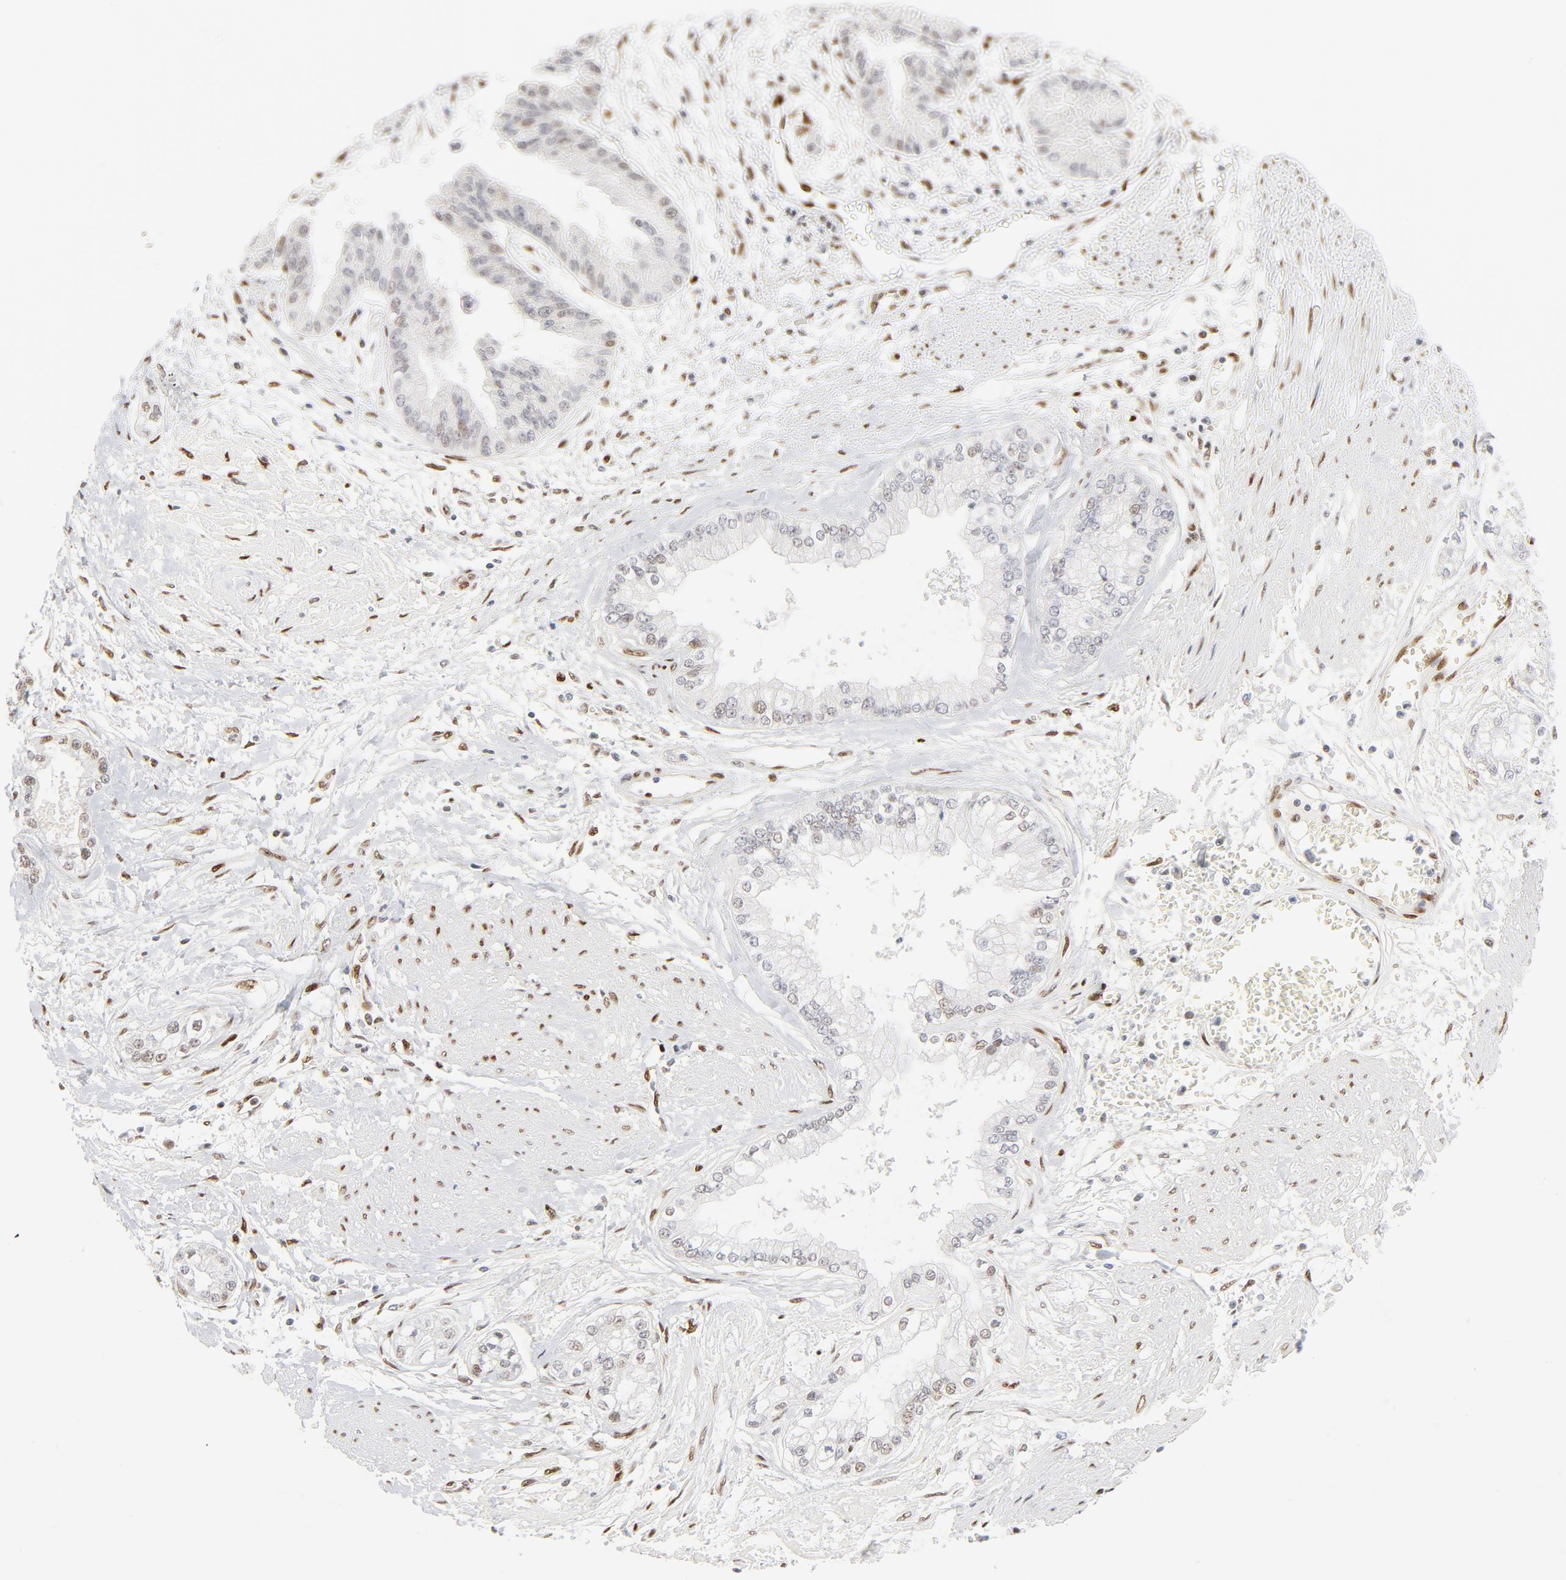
{"staining": {"intensity": "negative", "quantity": "none", "location": "none"}, "tissue": "liver cancer", "cell_type": "Tumor cells", "image_type": "cancer", "snomed": [{"axis": "morphology", "description": "Cholangiocarcinoma"}, {"axis": "topography", "description": "Liver"}], "caption": "DAB immunohistochemical staining of liver cholangiocarcinoma shows no significant staining in tumor cells.", "gene": "MEF2A", "patient": {"sex": "female", "age": 79}}